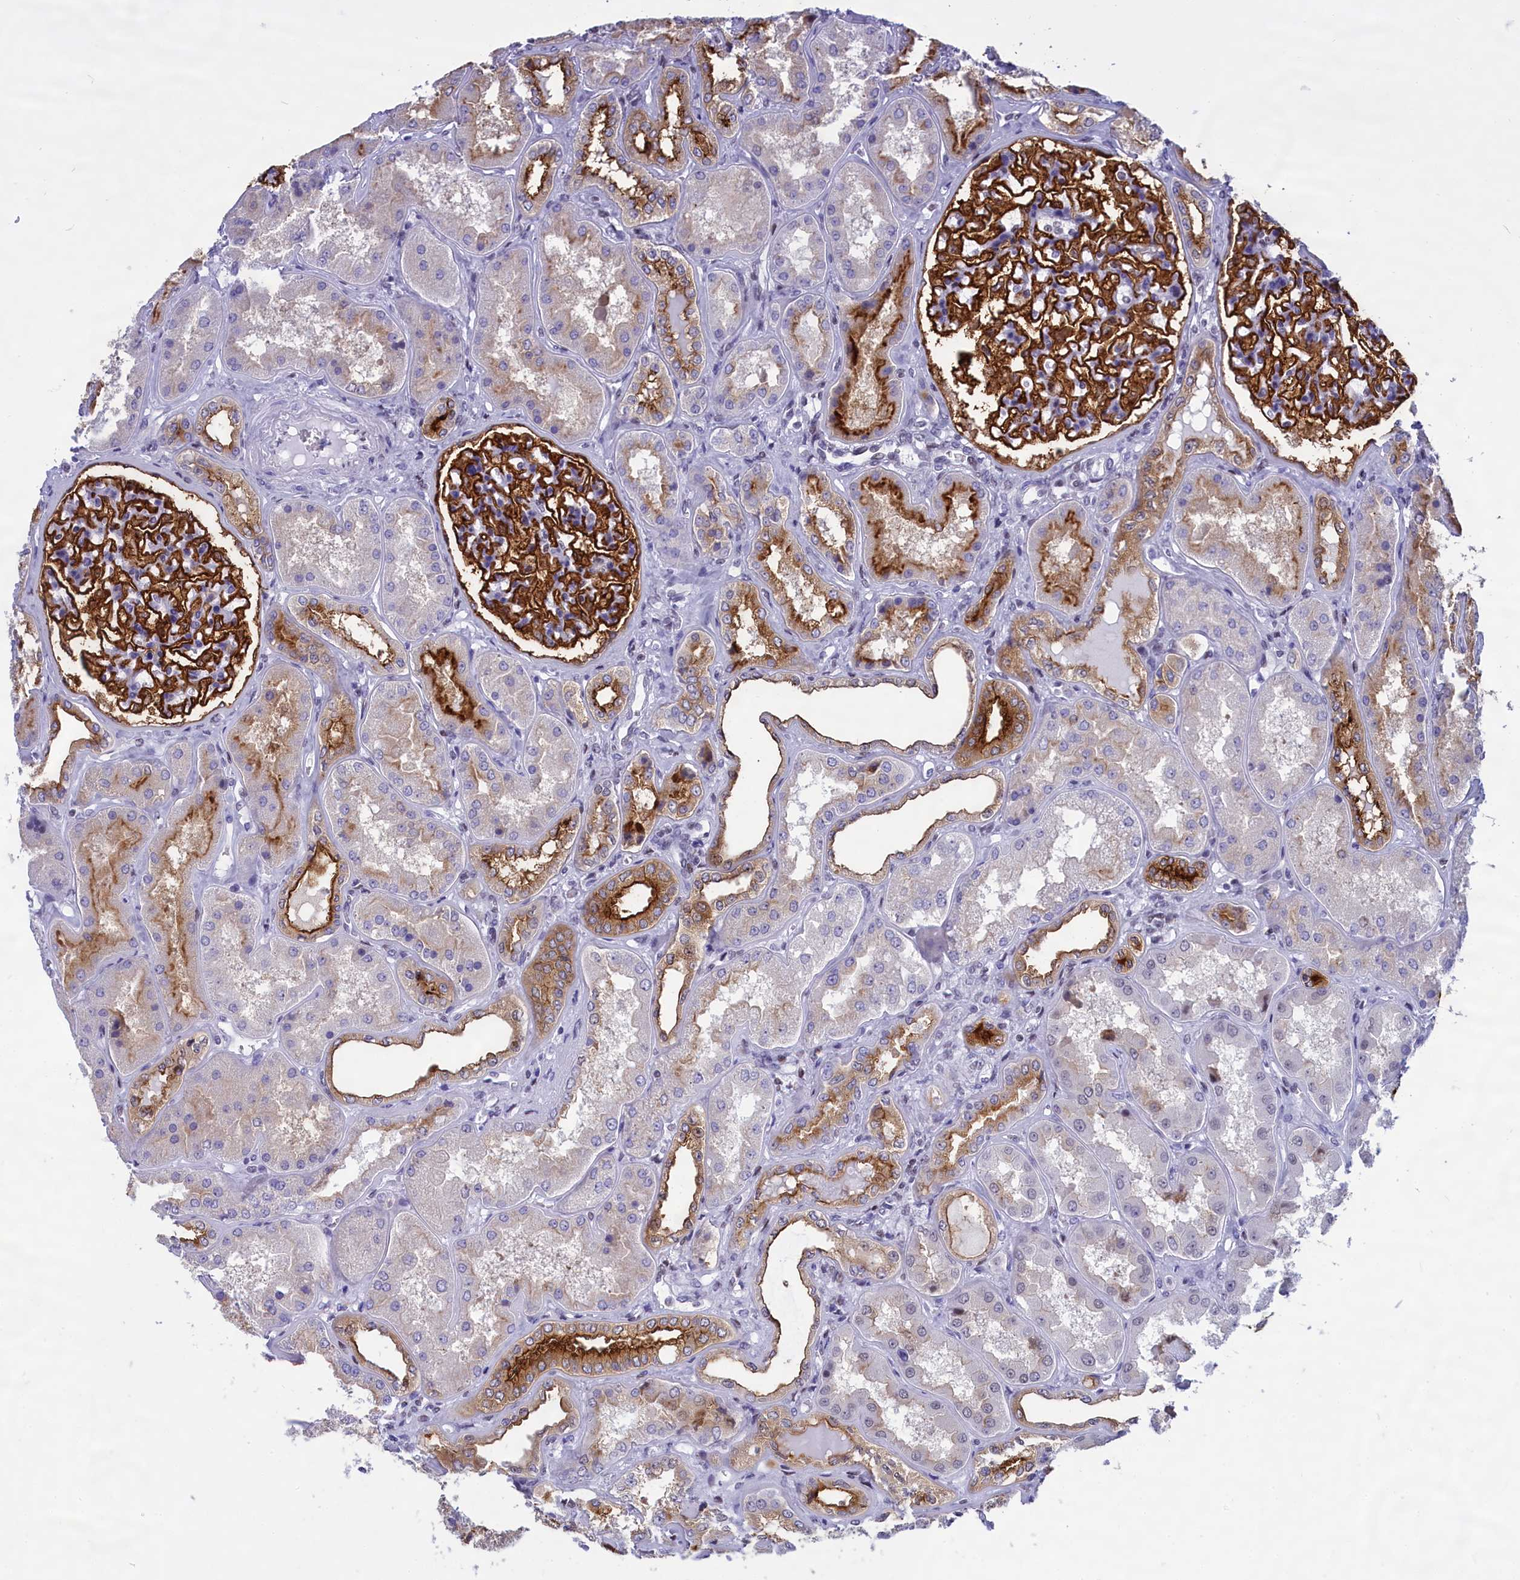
{"staining": {"intensity": "strong", "quantity": ">75%", "location": "cytoplasmic/membranous"}, "tissue": "kidney", "cell_type": "Cells in glomeruli", "image_type": "normal", "snomed": [{"axis": "morphology", "description": "Normal tissue, NOS"}, {"axis": "topography", "description": "Kidney"}], "caption": "This image displays immunohistochemistry (IHC) staining of unremarkable kidney, with high strong cytoplasmic/membranous staining in approximately >75% of cells in glomeruli.", "gene": "SPIRE2", "patient": {"sex": "female", "age": 56}}